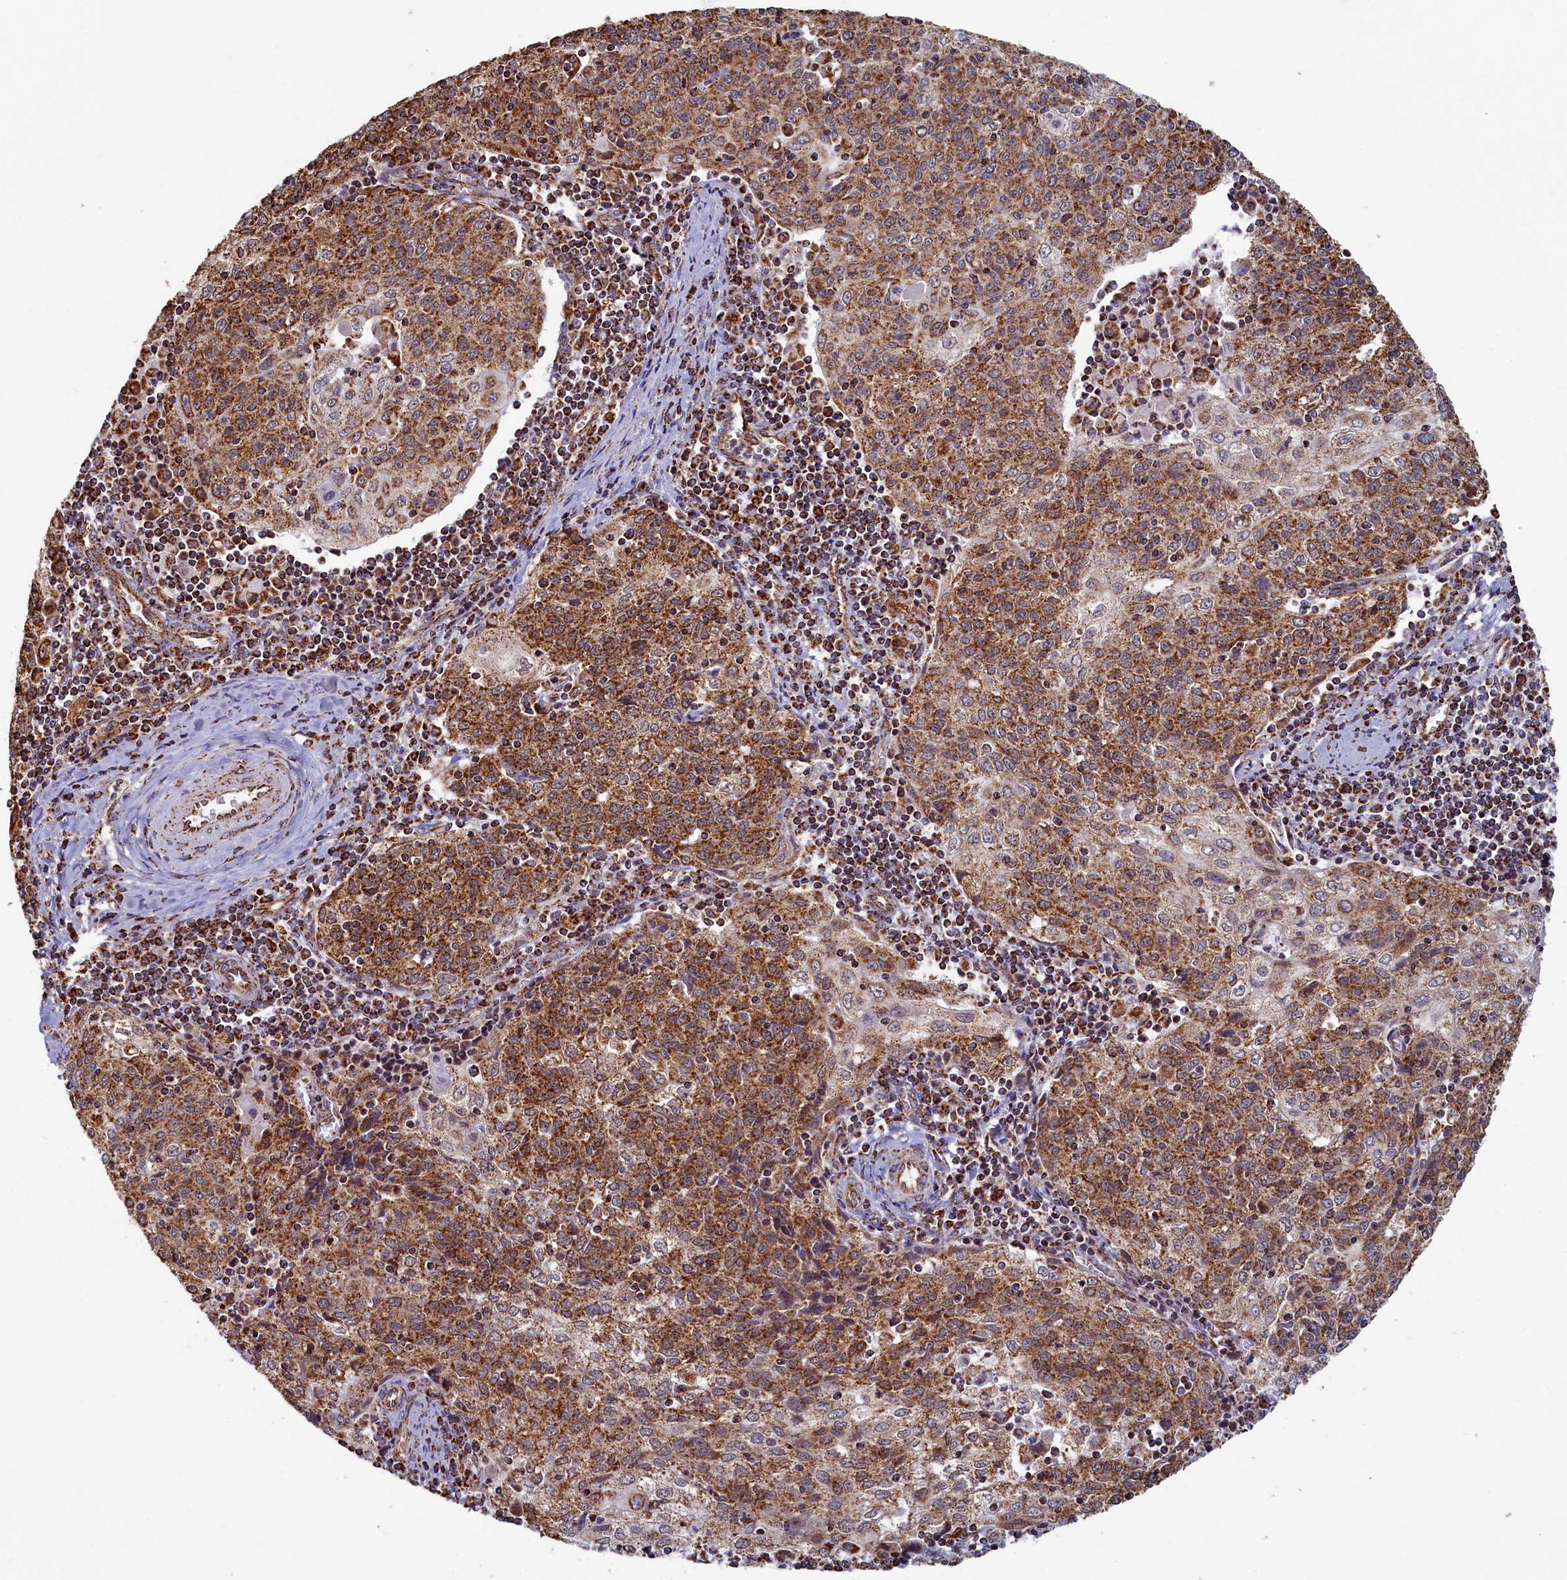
{"staining": {"intensity": "moderate", "quantity": ">75%", "location": "cytoplasmic/membranous"}, "tissue": "cervical cancer", "cell_type": "Tumor cells", "image_type": "cancer", "snomed": [{"axis": "morphology", "description": "Squamous cell carcinoma, NOS"}, {"axis": "topography", "description": "Cervix"}], "caption": "IHC of human squamous cell carcinoma (cervical) demonstrates medium levels of moderate cytoplasmic/membranous positivity in approximately >75% of tumor cells. (DAB (3,3'-diaminobenzidine) = brown stain, brightfield microscopy at high magnification).", "gene": "SPR", "patient": {"sex": "female", "age": 48}}